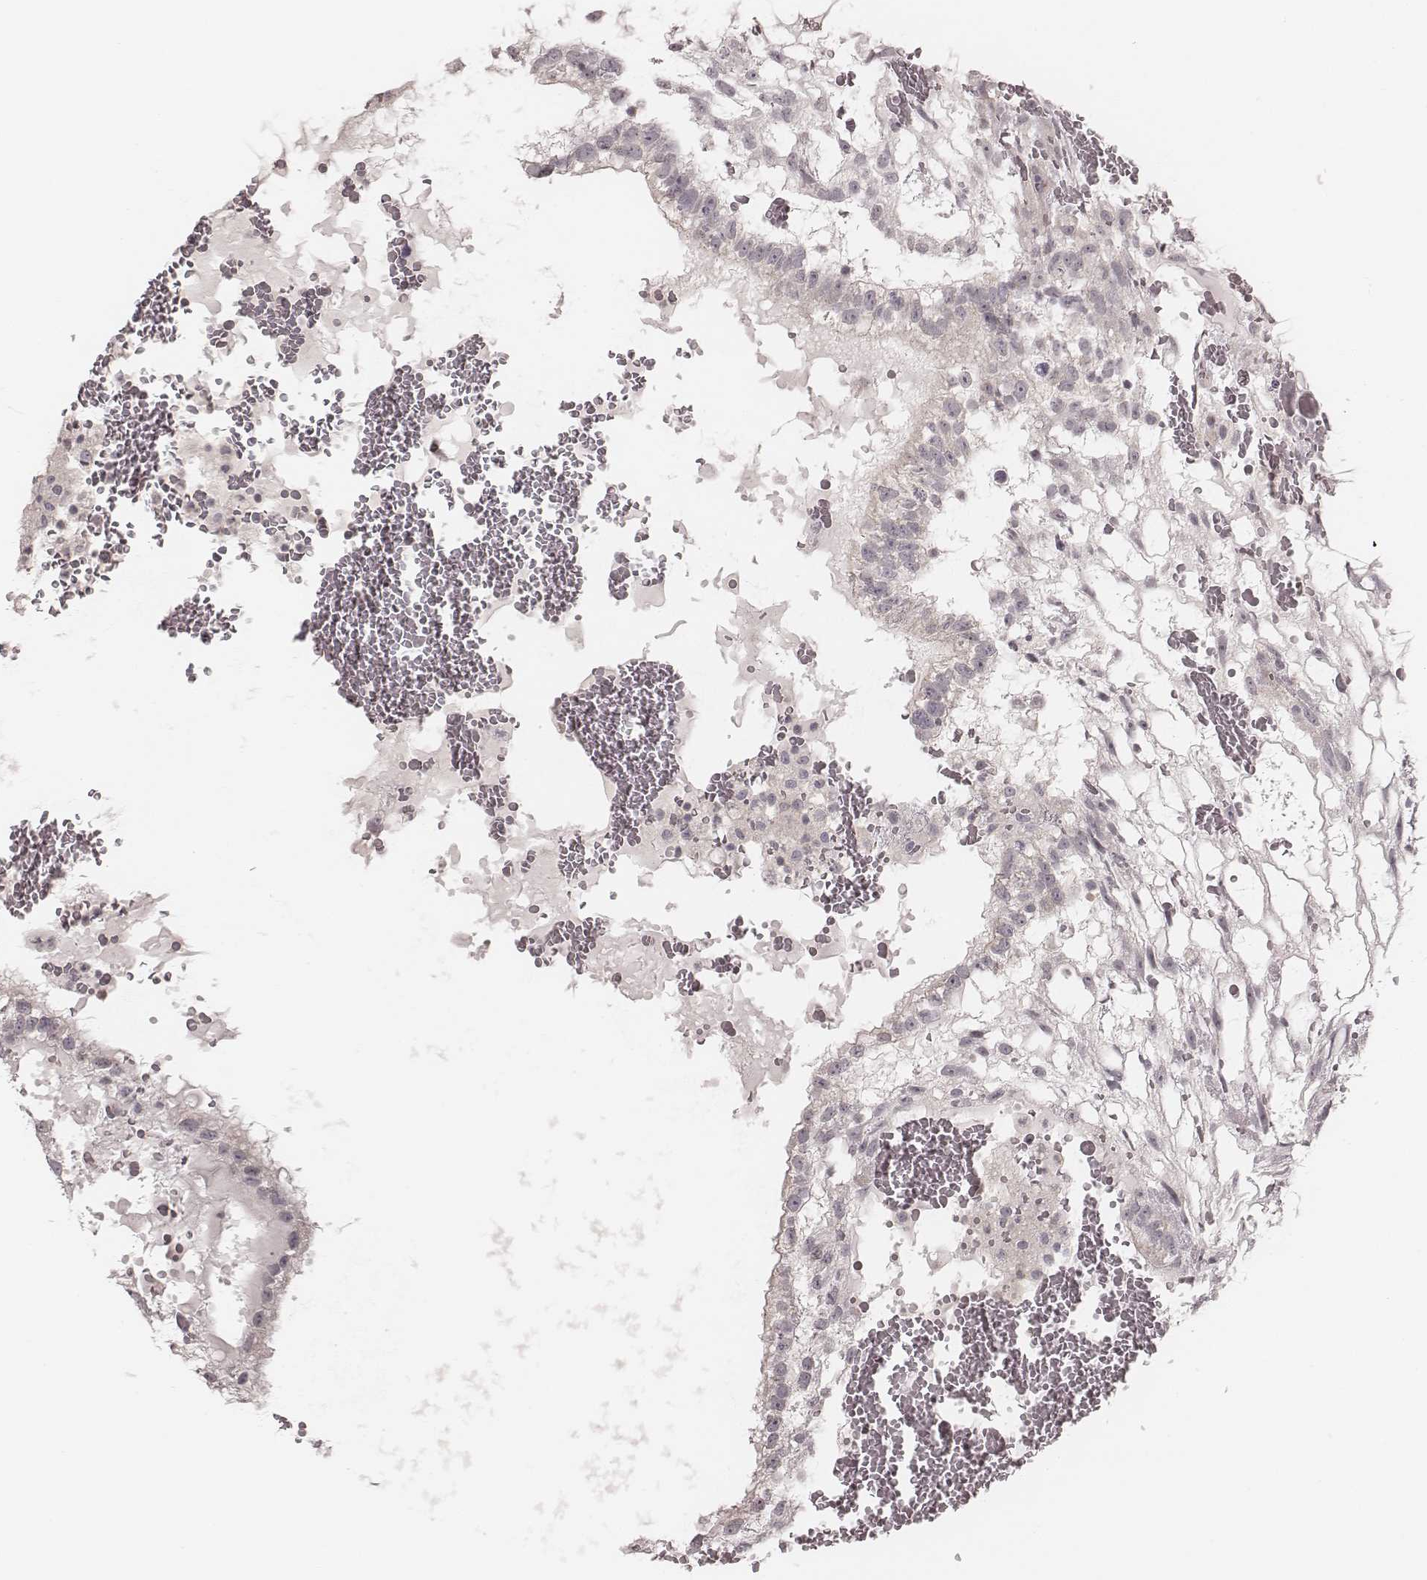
{"staining": {"intensity": "negative", "quantity": "none", "location": "none"}, "tissue": "testis cancer", "cell_type": "Tumor cells", "image_type": "cancer", "snomed": [{"axis": "morphology", "description": "Normal tissue, NOS"}, {"axis": "morphology", "description": "Carcinoma, Embryonal, NOS"}, {"axis": "topography", "description": "Testis"}], "caption": "A high-resolution micrograph shows IHC staining of testis embryonal carcinoma, which displays no significant staining in tumor cells.", "gene": "ACACB", "patient": {"sex": "male", "age": 32}}